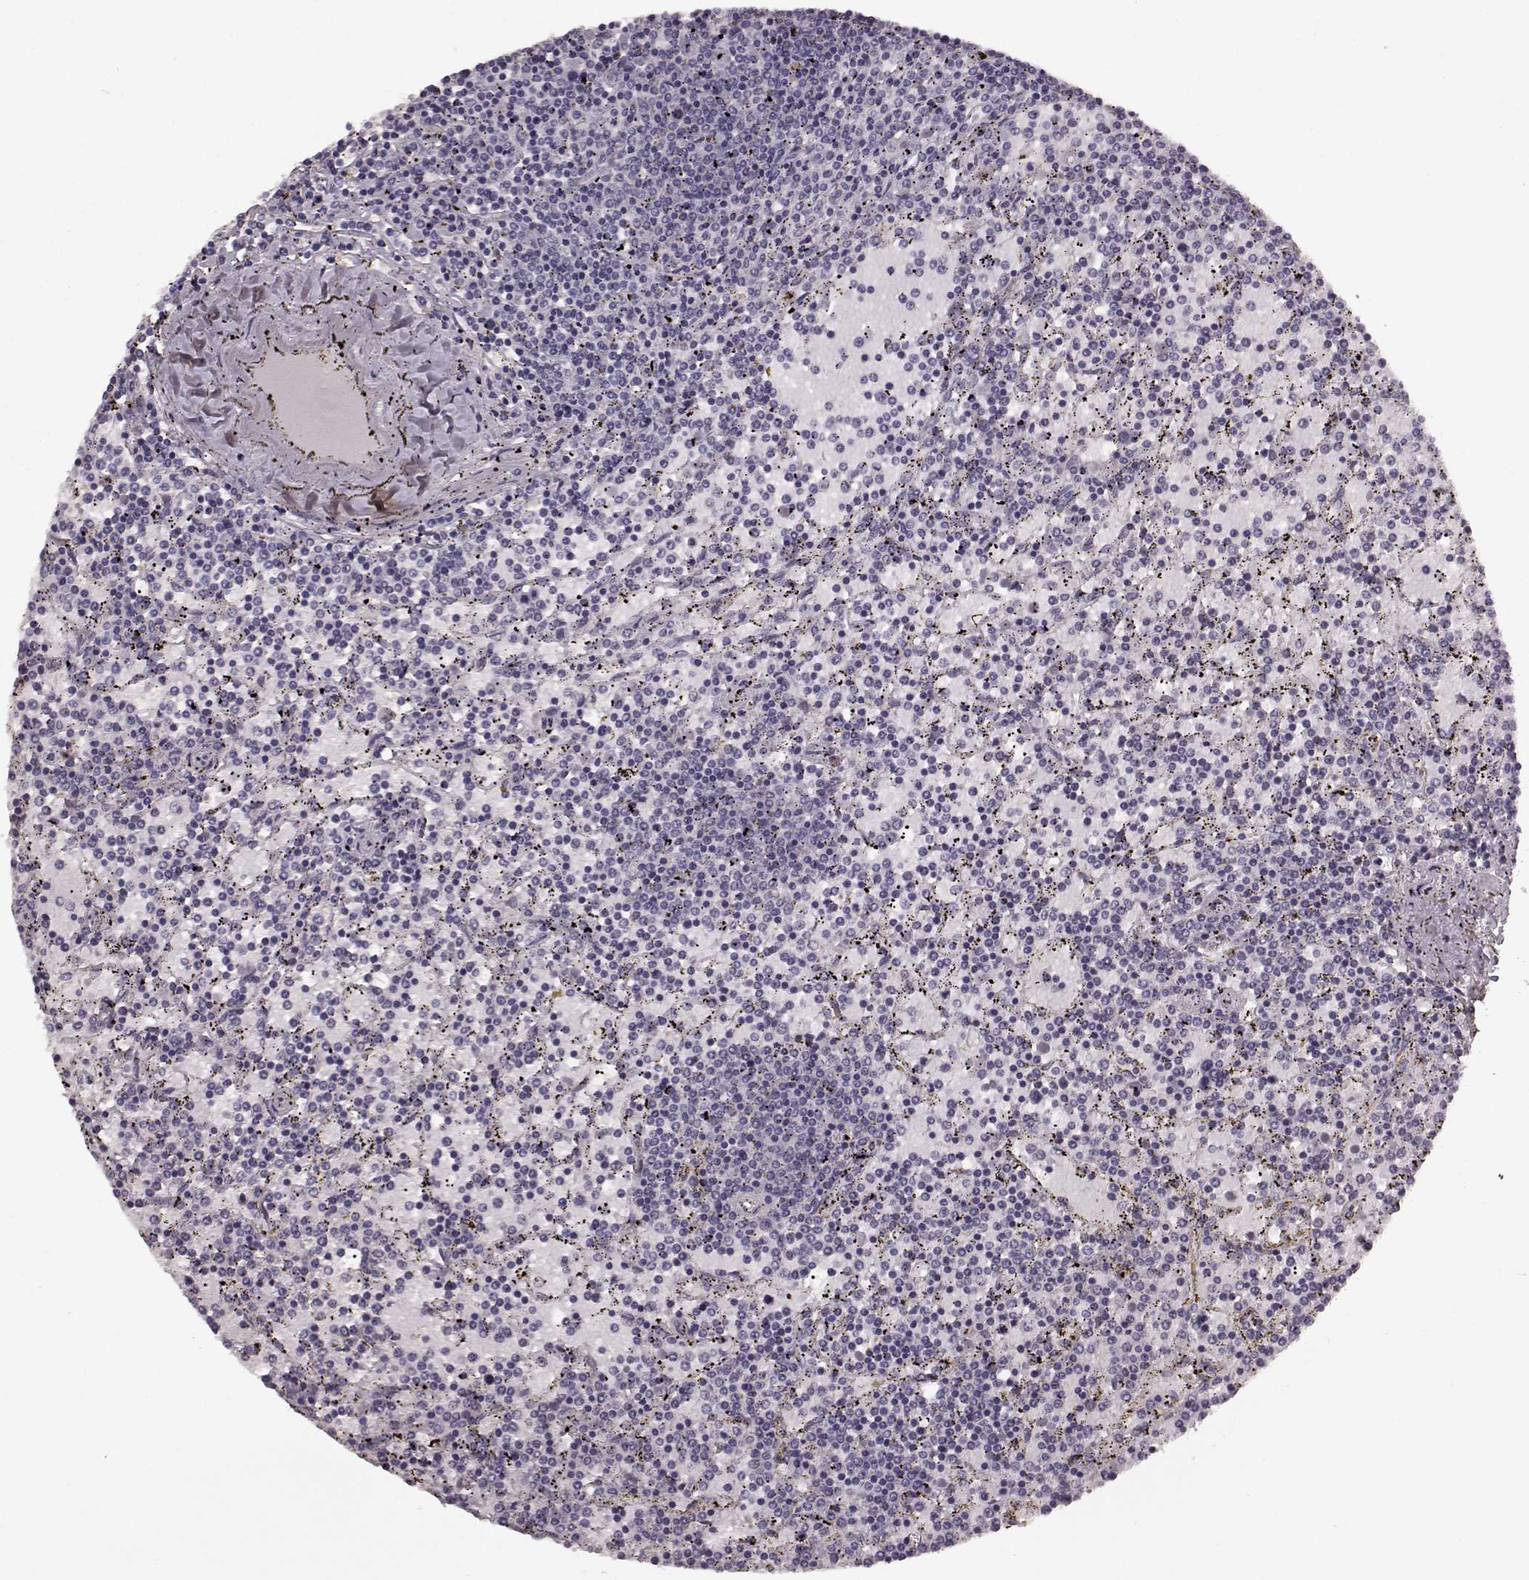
{"staining": {"intensity": "negative", "quantity": "none", "location": "none"}, "tissue": "lymphoma", "cell_type": "Tumor cells", "image_type": "cancer", "snomed": [{"axis": "morphology", "description": "Malignant lymphoma, non-Hodgkin's type, Low grade"}, {"axis": "topography", "description": "Spleen"}], "caption": "Histopathology image shows no significant protein expression in tumor cells of low-grade malignant lymphoma, non-Hodgkin's type.", "gene": "SLC52A3", "patient": {"sex": "female", "age": 77}}